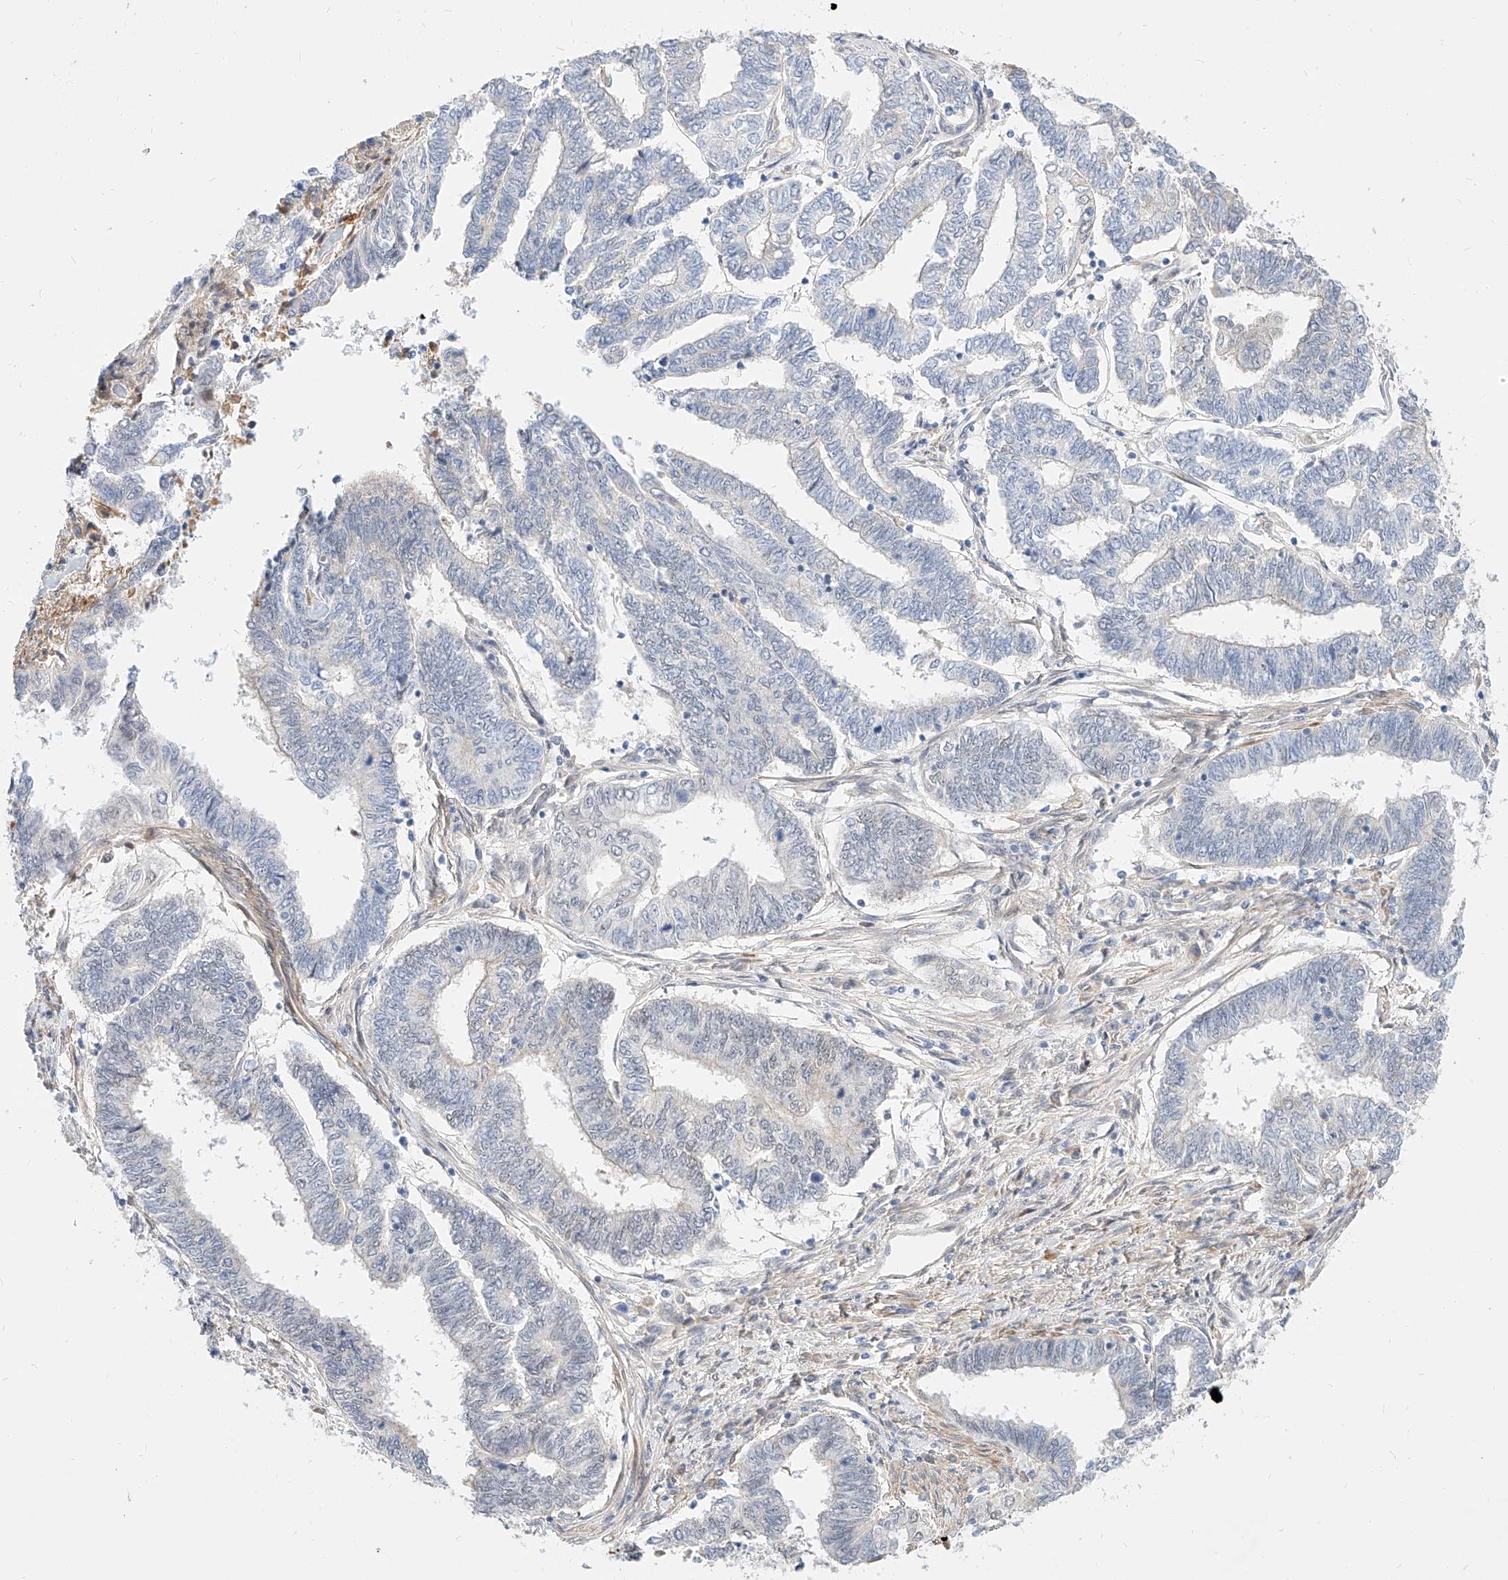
{"staining": {"intensity": "negative", "quantity": "none", "location": "none"}, "tissue": "endometrial cancer", "cell_type": "Tumor cells", "image_type": "cancer", "snomed": [{"axis": "morphology", "description": "Adenocarcinoma, NOS"}, {"axis": "topography", "description": "Uterus"}, {"axis": "topography", "description": "Endometrium"}], "caption": "This is a photomicrograph of immunohistochemistry (IHC) staining of adenocarcinoma (endometrial), which shows no staining in tumor cells. Brightfield microscopy of immunohistochemistry stained with DAB (brown) and hematoxylin (blue), captured at high magnification.", "gene": "CBX8", "patient": {"sex": "female", "age": 70}}